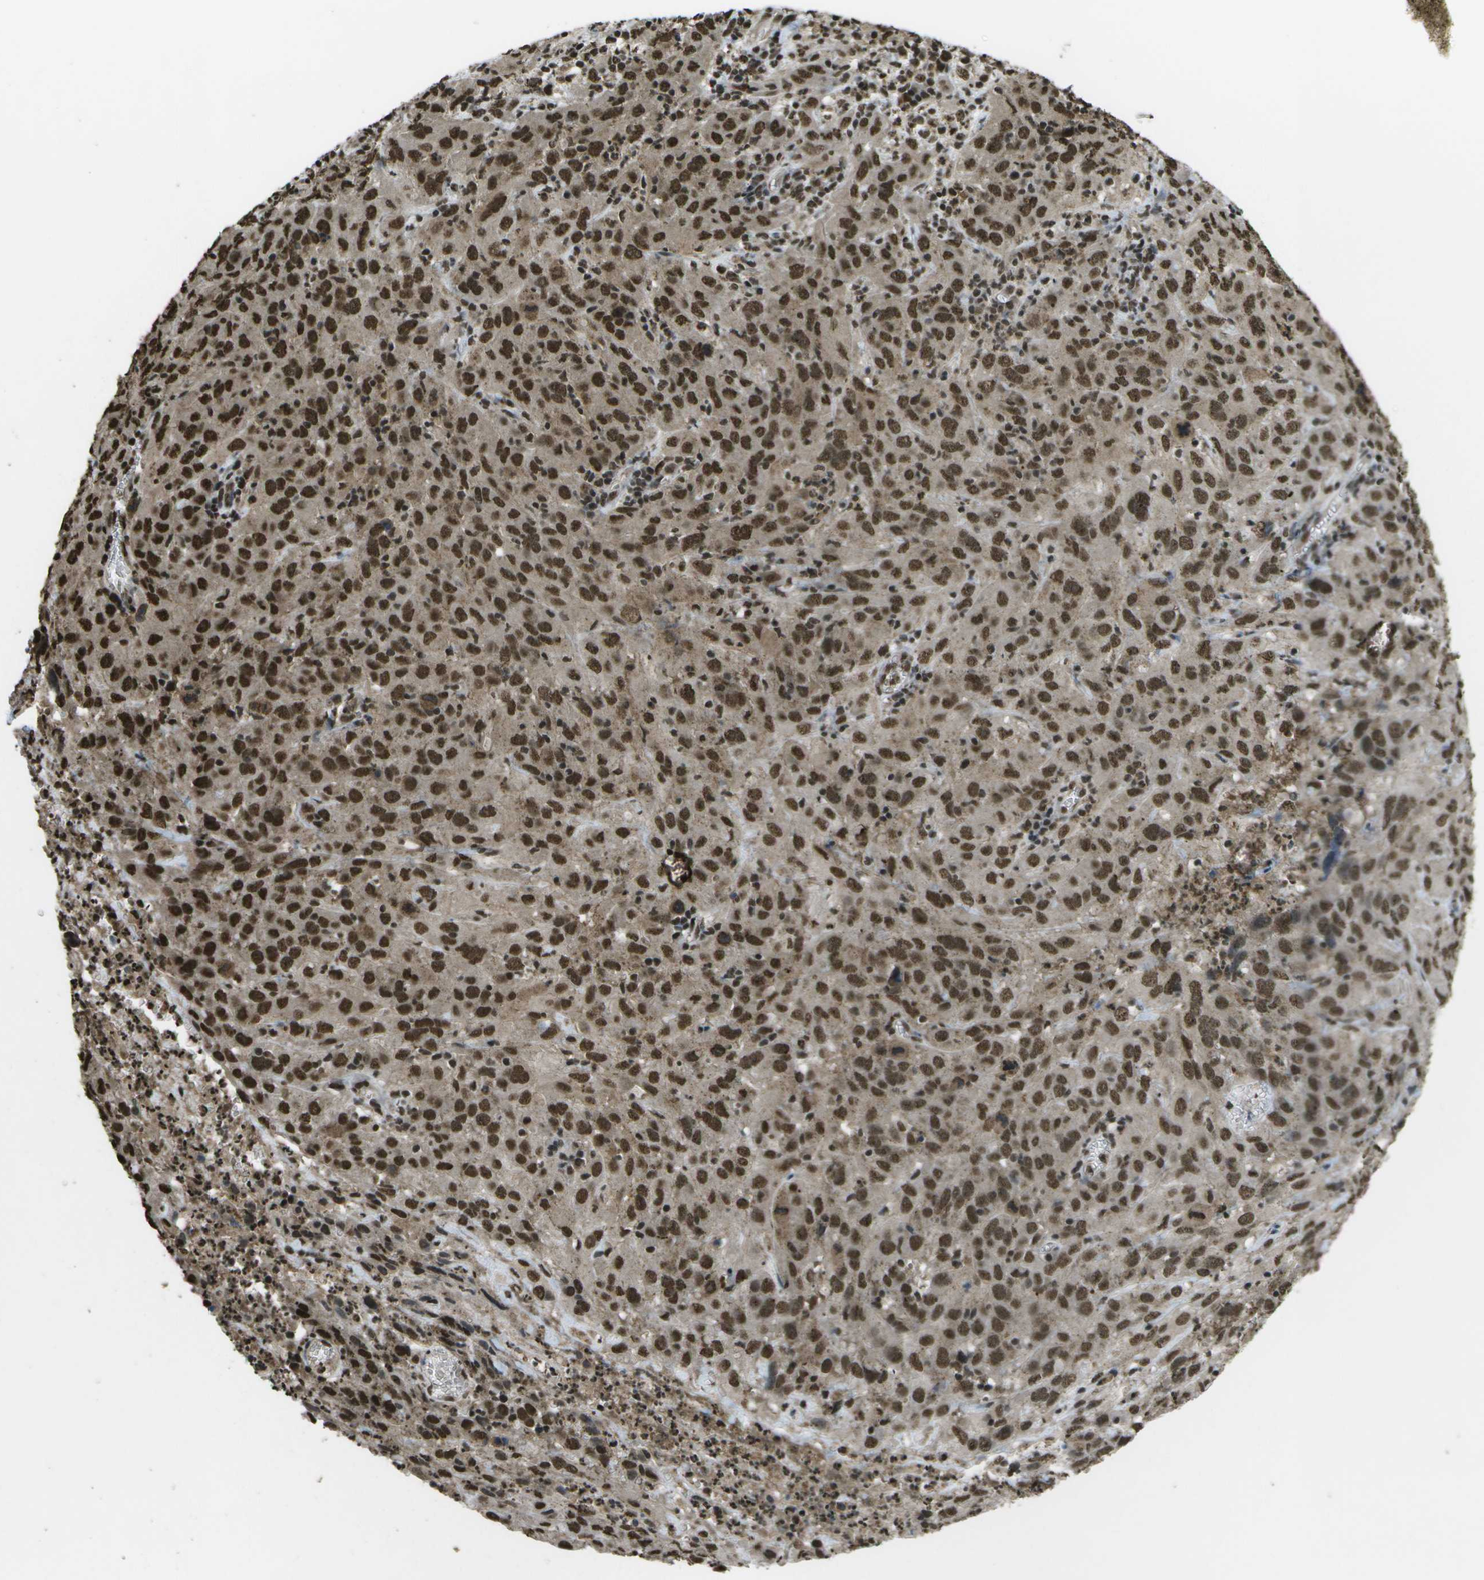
{"staining": {"intensity": "strong", "quantity": ">75%", "location": "cytoplasmic/membranous,nuclear"}, "tissue": "cervical cancer", "cell_type": "Tumor cells", "image_type": "cancer", "snomed": [{"axis": "morphology", "description": "Squamous cell carcinoma, NOS"}, {"axis": "topography", "description": "Cervix"}], "caption": "Immunohistochemical staining of human cervical cancer (squamous cell carcinoma) shows high levels of strong cytoplasmic/membranous and nuclear expression in approximately >75% of tumor cells. The staining was performed using DAB (3,3'-diaminobenzidine) to visualize the protein expression in brown, while the nuclei were stained in blue with hematoxylin (Magnification: 20x).", "gene": "SPEN", "patient": {"sex": "female", "age": 32}}